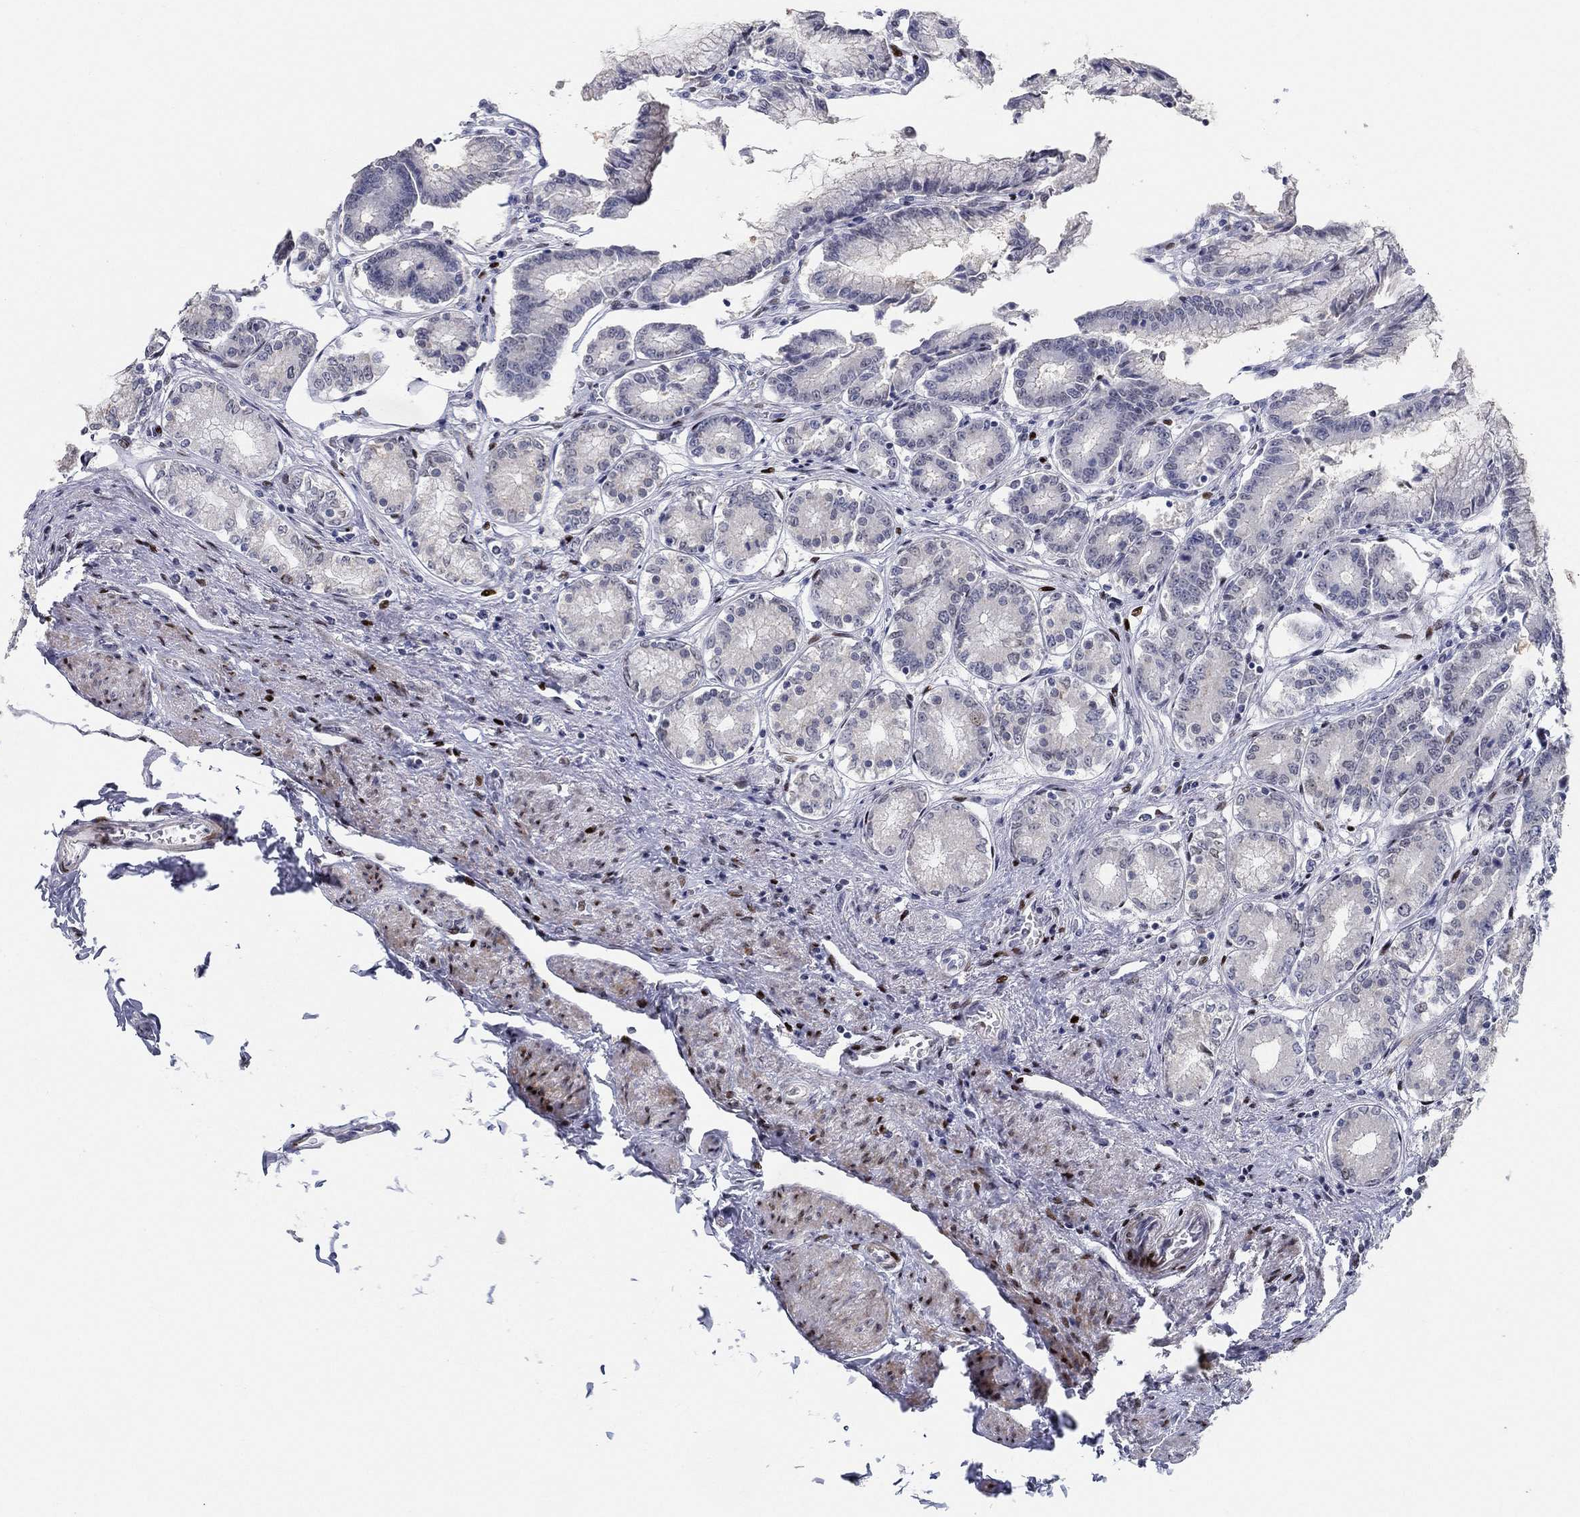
{"staining": {"intensity": "moderate", "quantity": "<25%", "location": "nuclear"}, "tissue": "stomach", "cell_type": "Glandular cells", "image_type": "normal", "snomed": [{"axis": "morphology", "description": "Normal tissue, NOS"}, {"axis": "topography", "description": "Stomach"}], "caption": "The micrograph exhibits immunohistochemical staining of benign stomach. There is moderate nuclear expression is identified in about <25% of glandular cells.", "gene": "RAPGEF5", "patient": {"sex": "female", "age": 65}}